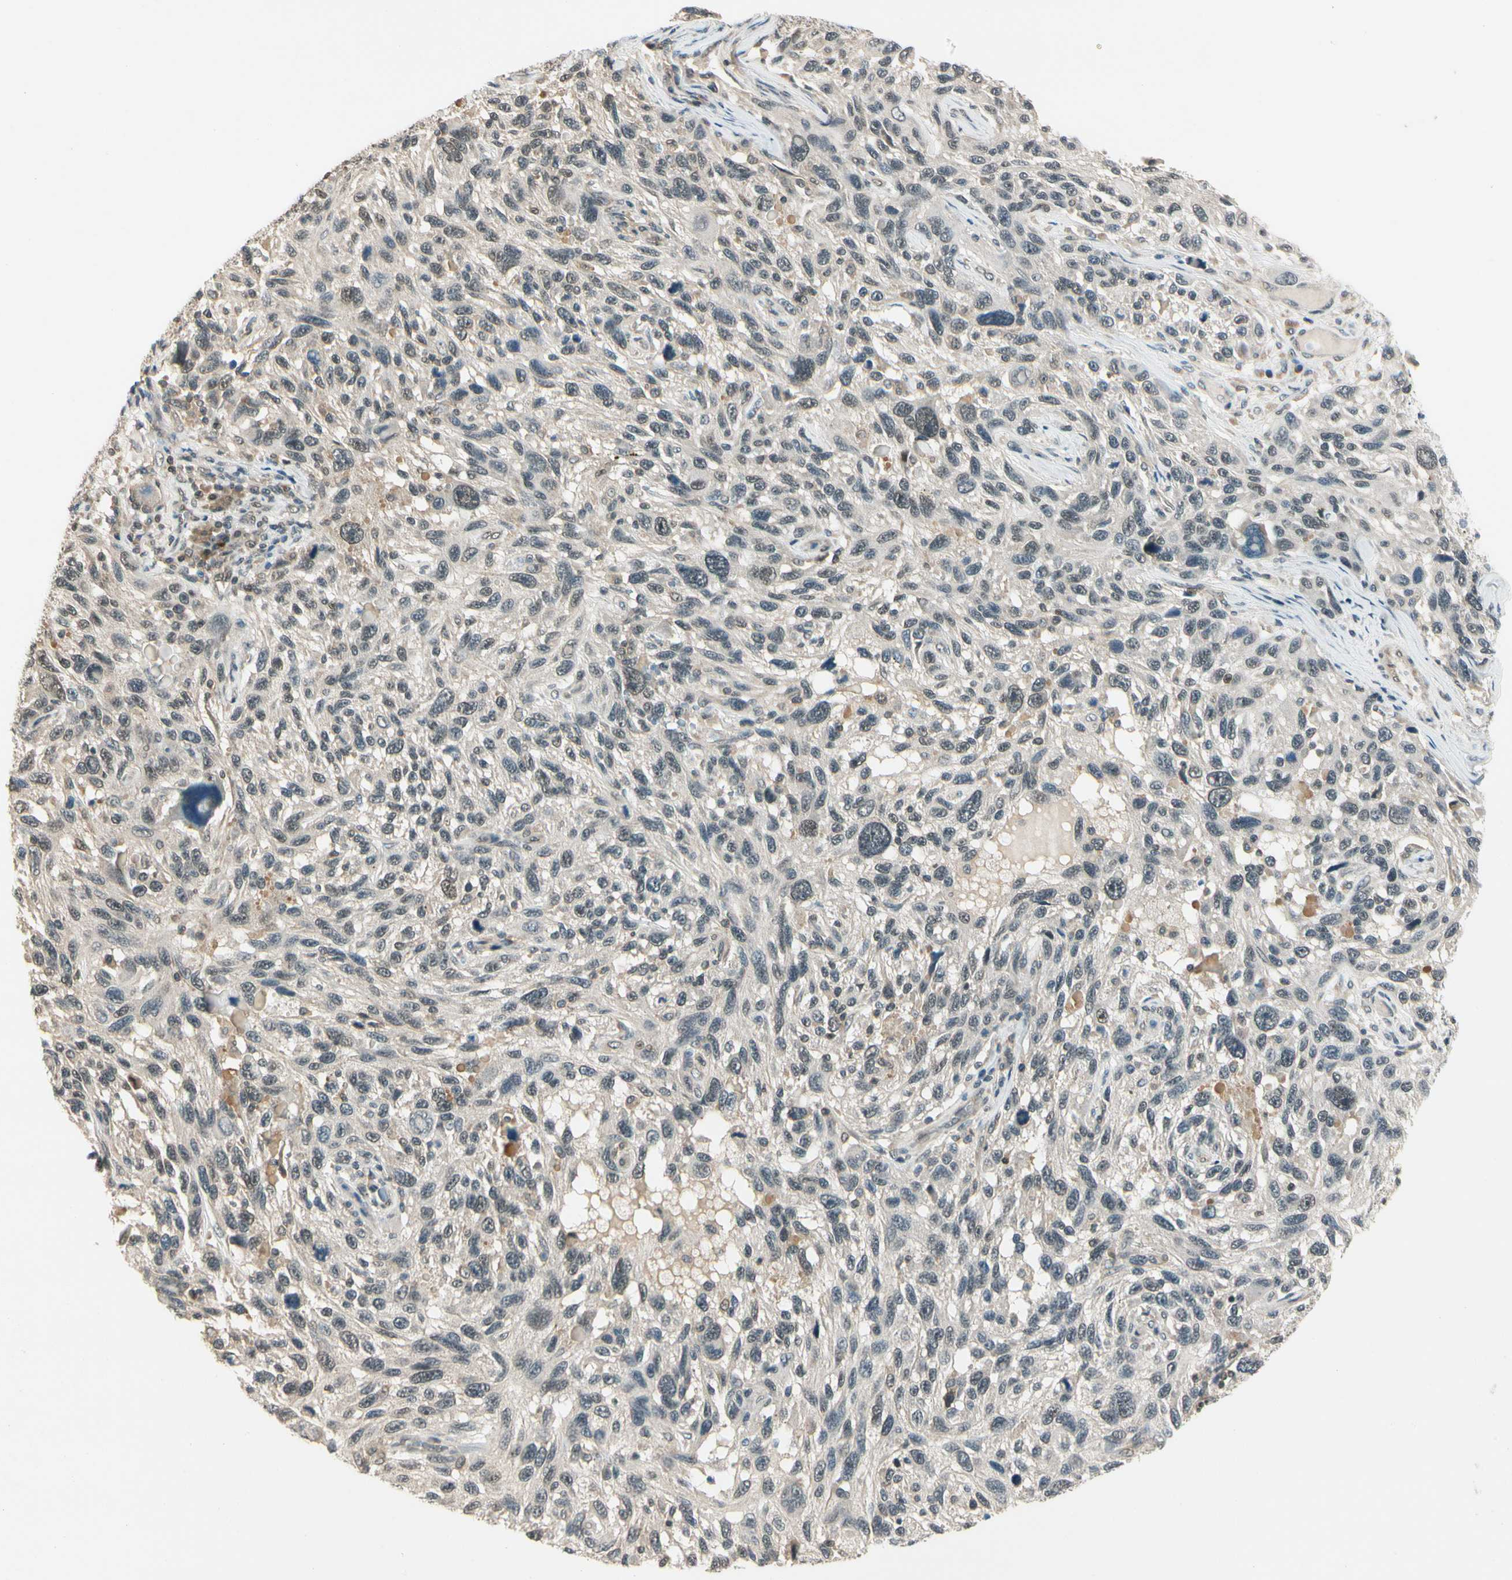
{"staining": {"intensity": "weak", "quantity": "25%-75%", "location": "cytoplasmic/membranous"}, "tissue": "melanoma", "cell_type": "Tumor cells", "image_type": "cancer", "snomed": [{"axis": "morphology", "description": "Malignant melanoma, NOS"}, {"axis": "topography", "description": "Skin"}], "caption": "A low amount of weak cytoplasmic/membranous expression is seen in approximately 25%-75% of tumor cells in melanoma tissue.", "gene": "ZSCAN12", "patient": {"sex": "male", "age": 53}}